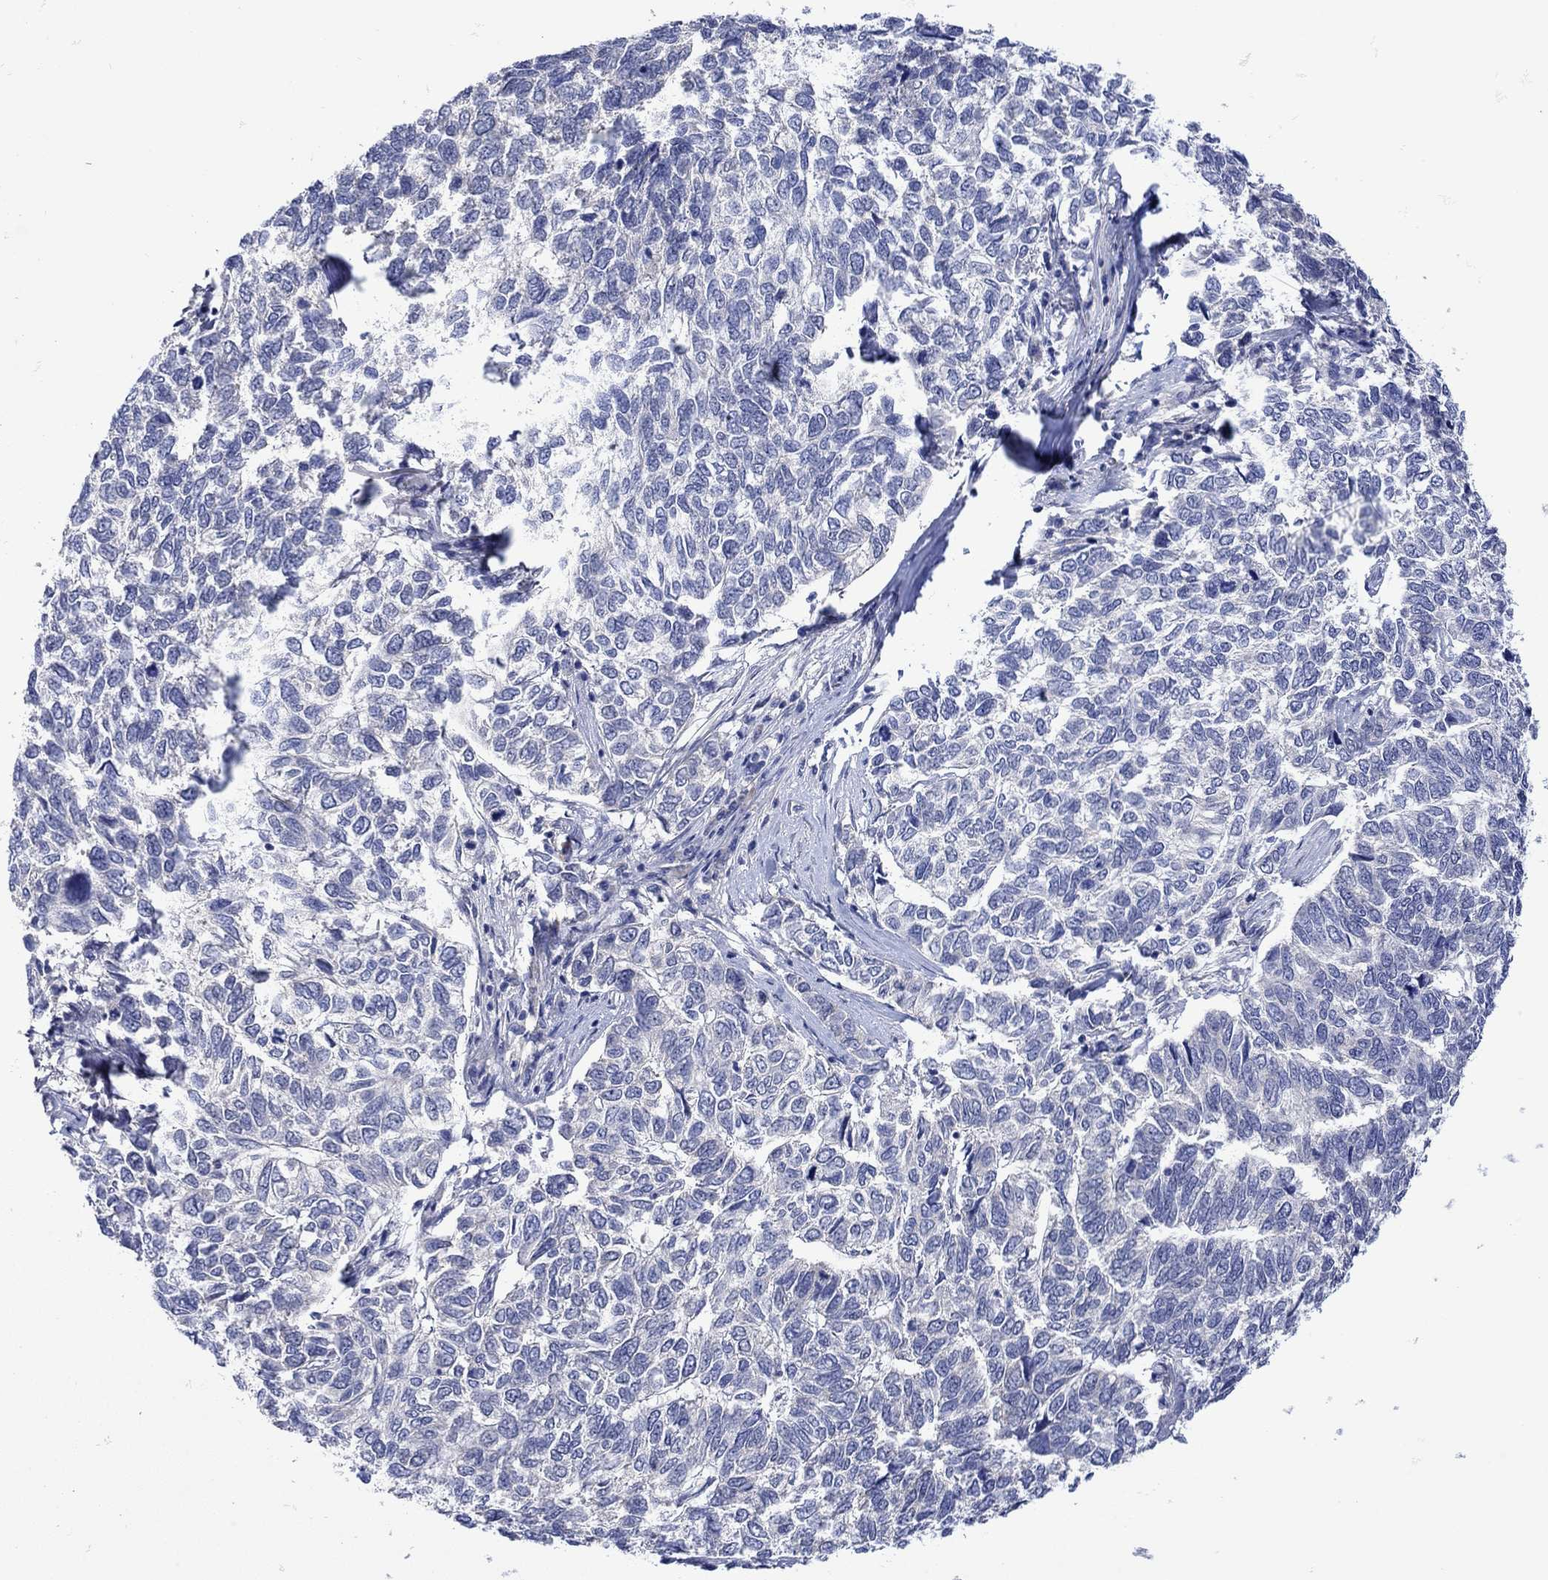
{"staining": {"intensity": "negative", "quantity": "none", "location": "none"}, "tissue": "skin cancer", "cell_type": "Tumor cells", "image_type": "cancer", "snomed": [{"axis": "morphology", "description": "Basal cell carcinoma"}, {"axis": "topography", "description": "Skin"}], "caption": "Immunohistochemical staining of skin cancer exhibits no significant expression in tumor cells.", "gene": "MSI1", "patient": {"sex": "female", "age": 65}}